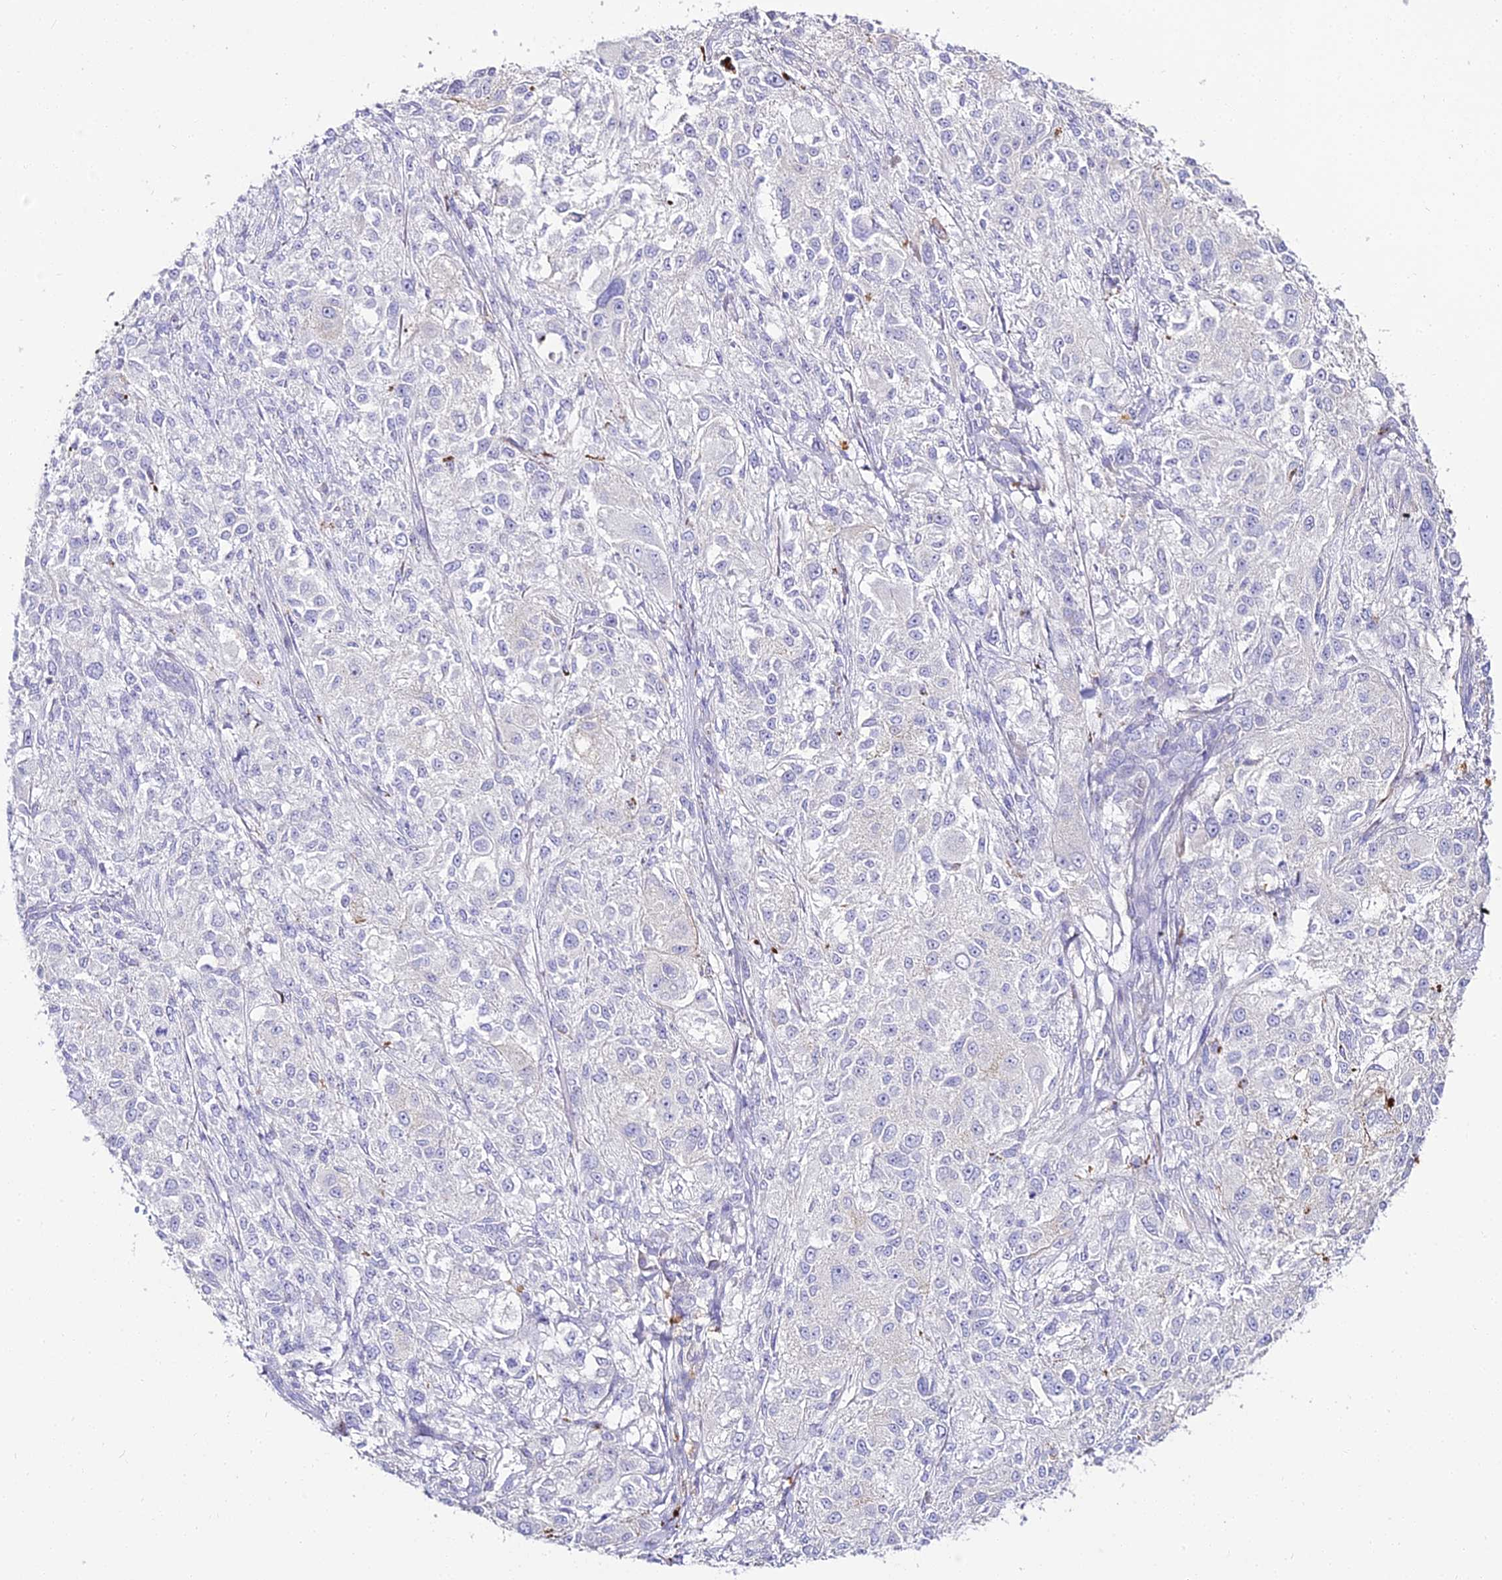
{"staining": {"intensity": "negative", "quantity": "none", "location": "none"}, "tissue": "melanoma", "cell_type": "Tumor cells", "image_type": "cancer", "snomed": [{"axis": "morphology", "description": "Necrosis, NOS"}, {"axis": "morphology", "description": "Malignant melanoma, NOS"}, {"axis": "topography", "description": "Skin"}], "caption": "DAB (3,3'-diaminobenzidine) immunohistochemical staining of human melanoma reveals no significant staining in tumor cells. The staining was performed using DAB to visualize the protein expression in brown, while the nuclei were stained in blue with hematoxylin (Magnification: 20x).", "gene": "ALPG", "patient": {"sex": "female", "age": 87}}